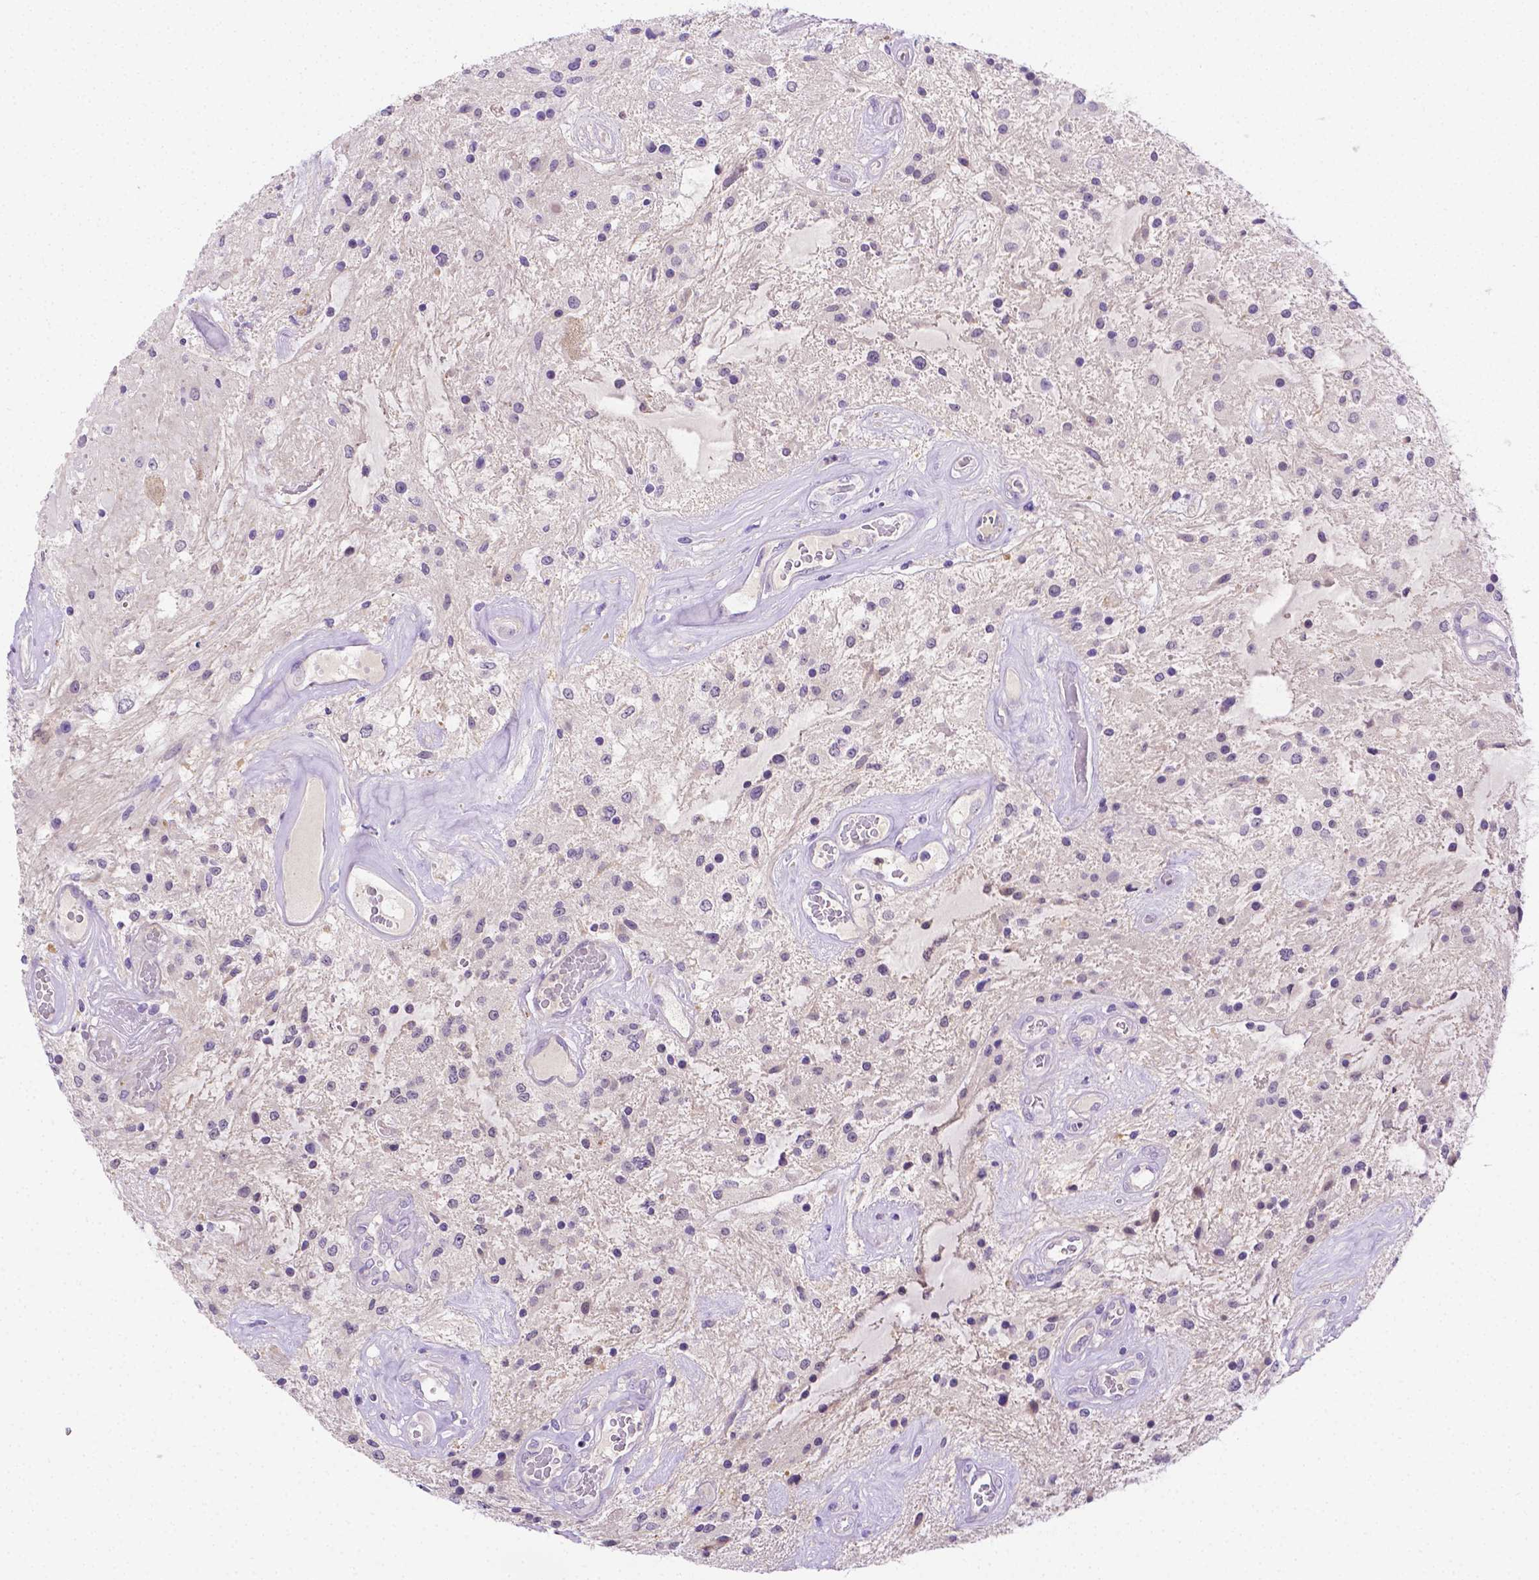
{"staining": {"intensity": "negative", "quantity": "none", "location": "none"}, "tissue": "glioma", "cell_type": "Tumor cells", "image_type": "cancer", "snomed": [{"axis": "morphology", "description": "Glioma, malignant, Low grade"}, {"axis": "topography", "description": "Cerebellum"}], "caption": "Tumor cells are negative for protein expression in human glioma. (Brightfield microscopy of DAB IHC at high magnification).", "gene": "NXPH2", "patient": {"sex": "female", "age": 14}}